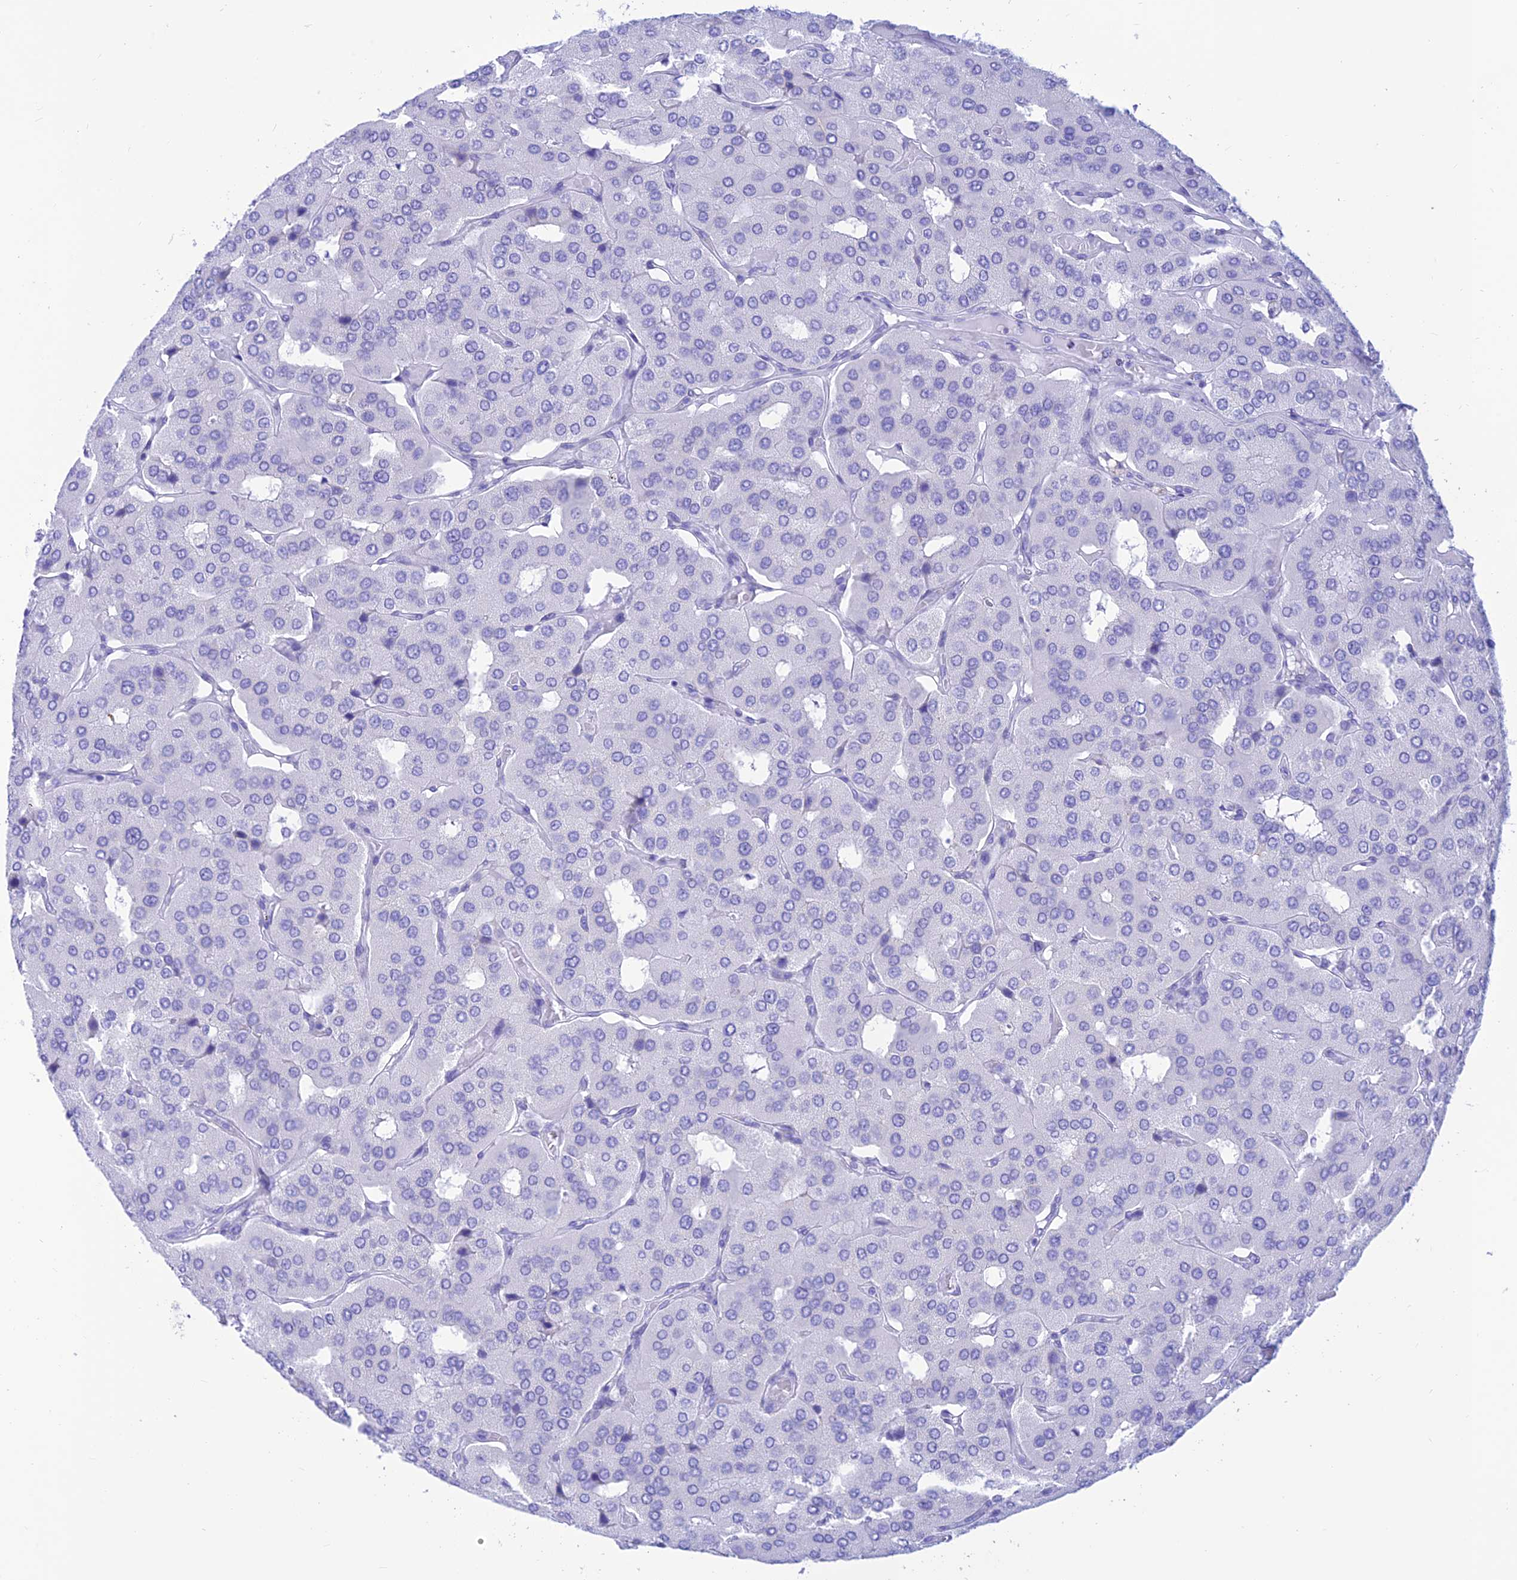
{"staining": {"intensity": "negative", "quantity": "none", "location": "none"}, "tissue": "parathyroid gland", "cell_type": "Glandular cells", "image_type": "normal", "snomed": [{"axis": "morphology", "description": "Normal tissue, NOS"}, {"axis": "morphology", "description": "Adenoma, NOS"}, {"axis": "topography", "description": "Parathyroid gland"}], "caption": "A high-resolution image shows immunohistochemistry staining of normal parathyroid gland, which reveals no significant positivity in glandular cells. (DAB IHC, high magnification).", "gene": "PRNP", "patient": {"sex": "female", "age": 86}}